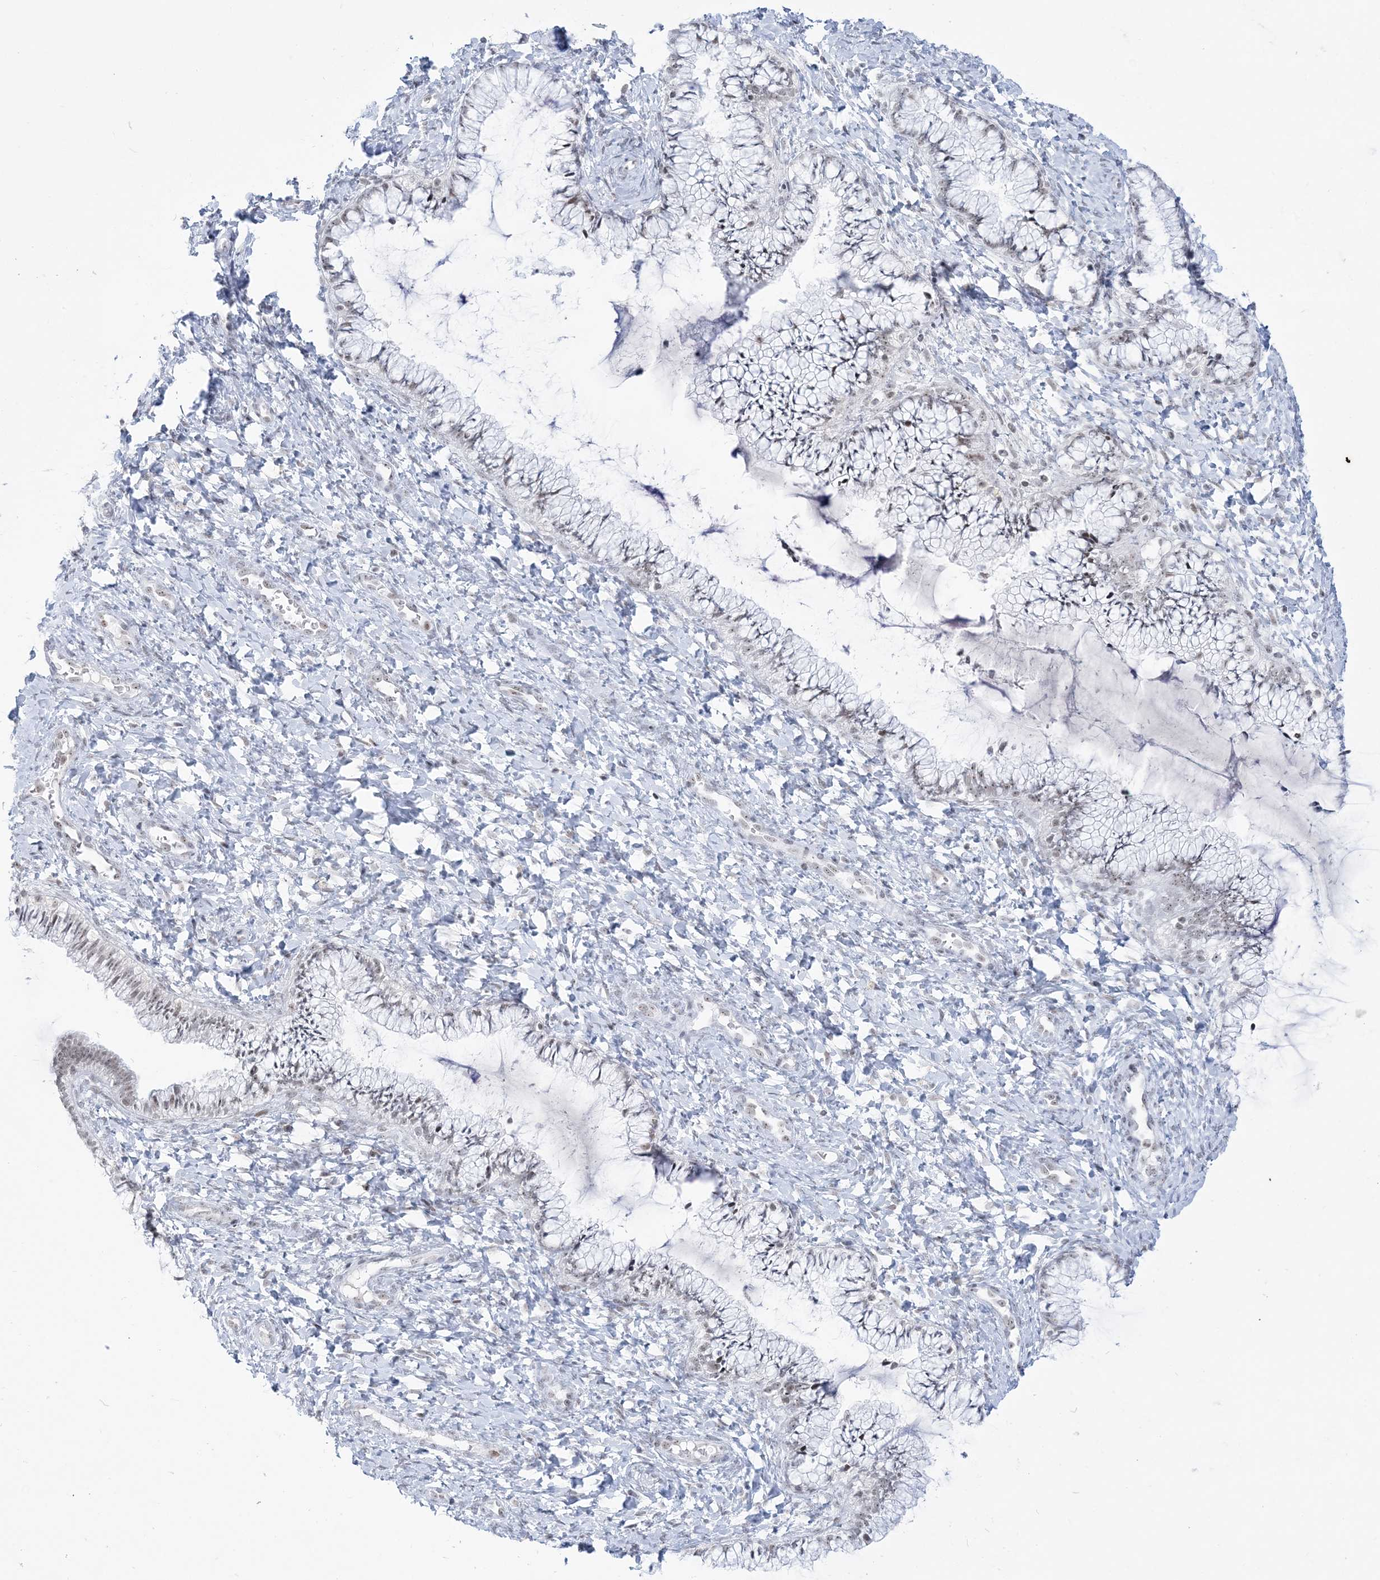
{"staining": {"intensity": "weak", "quantity": "25%-75%", "location": "nuclear"}, "tissue": "cervix", "cell_type": "Glandular cells", "image_type": "normal", "snomed": [{"axis": "morphology", "description": "Normal tissue, NOS"}, {"axis": "morphology", "description": "Adenocarcinoma, NOS"}, {"axis": "topography", "description": "Cervix"}], "caption": "Normal cervix exhibits weak nuclear staining in approximately 25%-75% of glandular cells.", "gene": "DDX21", "patient": {"sex": "female", "age": 29}}